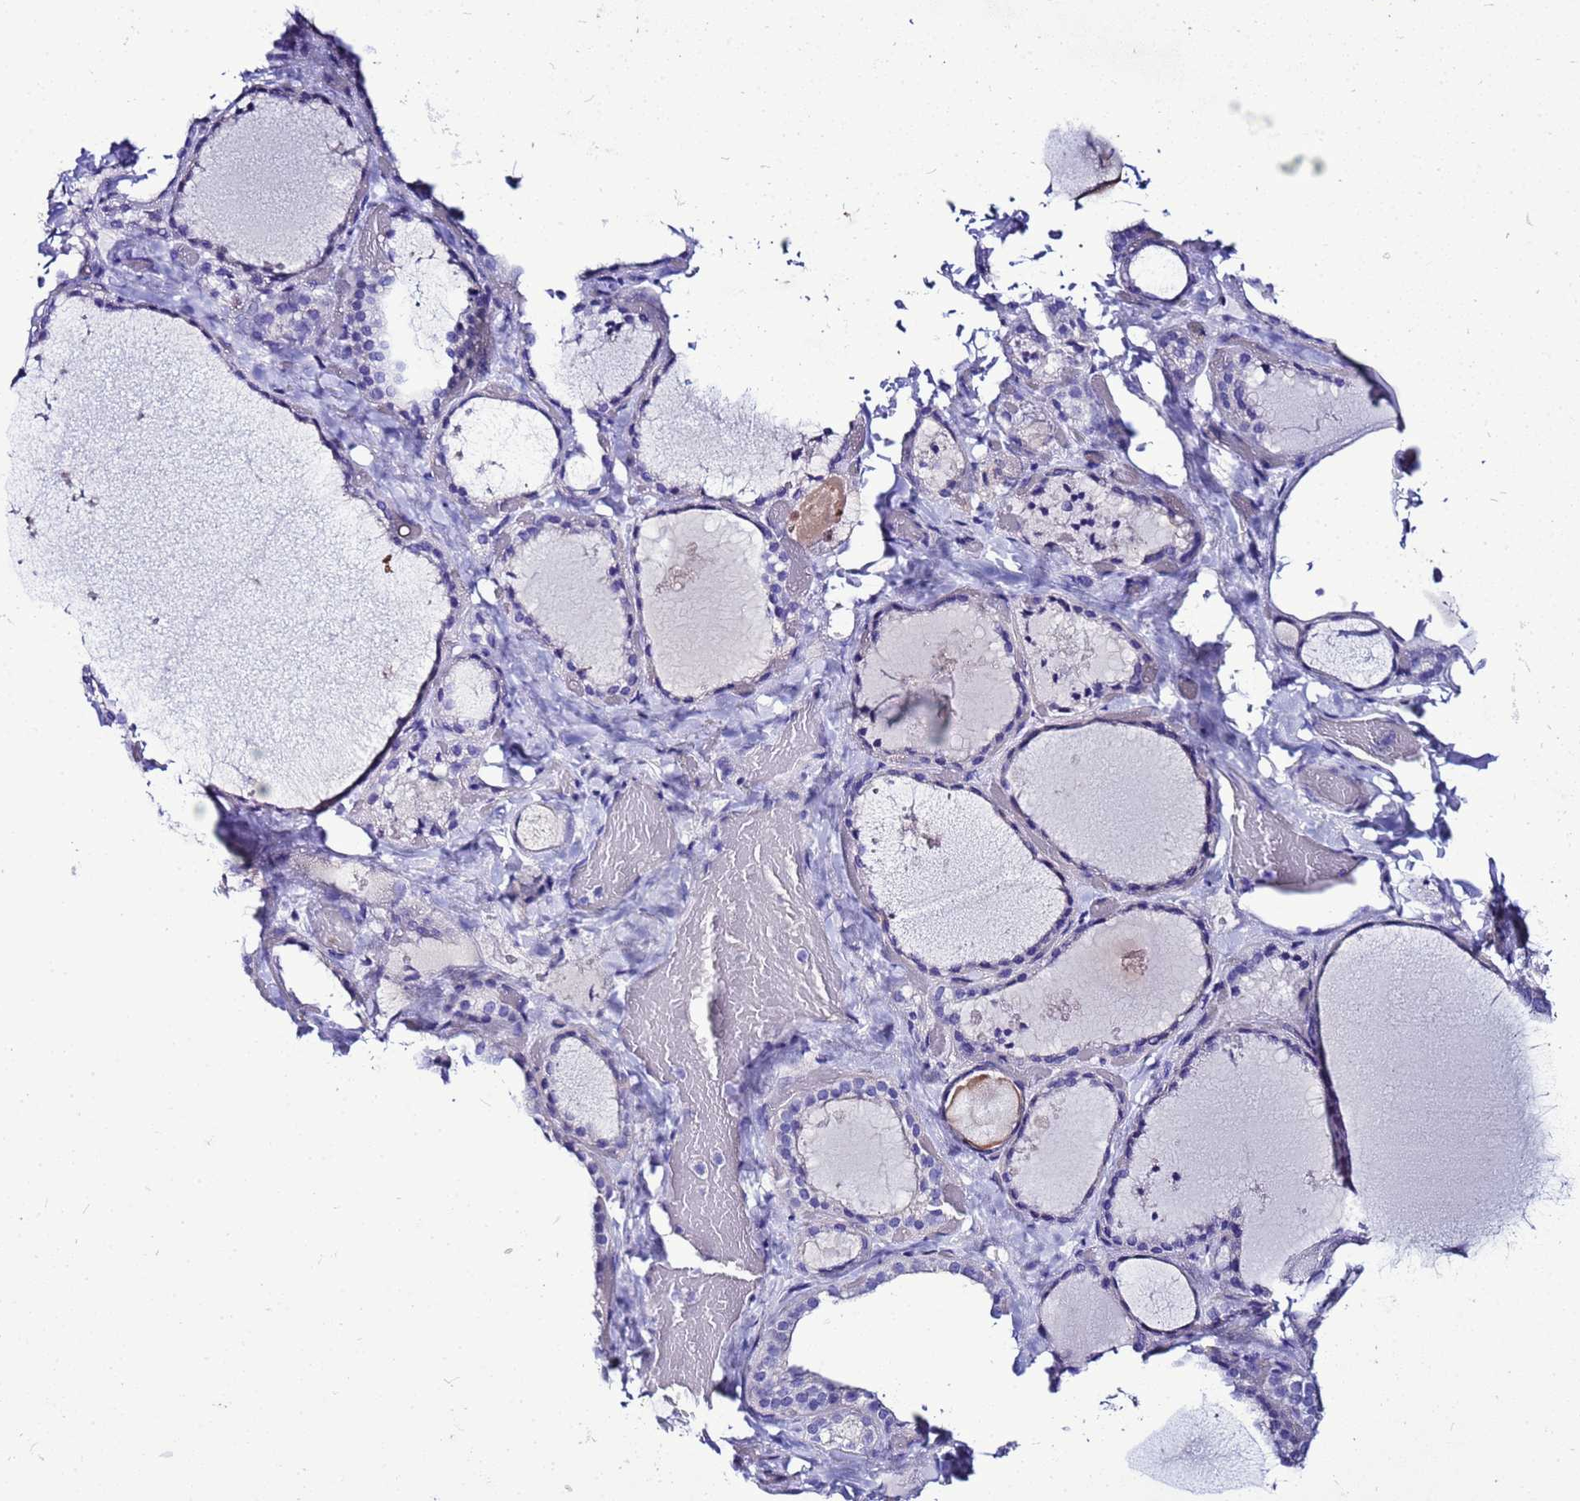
{"staining": {"intensity": "negative", "quantity": "none", "location": "none"}, "tissue": "thyroid gland", "cell_type": "Glandular cells", "image_type": "normal", "snomed": [{"axis": "morphology", "description": "Normal tissue, NOS"}, {"axis": "topography", "description": "Thyroid gland"}], "caption": "A photomicrograph of thyroid gland stained for a protein displays no brown staining in glandular cells. (DAB (3,3'-diaminobenzidine) immunohistochemistry (IHC) with hematoxylin counter stain).", "gene": "BEST2", "patient": {"sex": "female", "age": 44}}